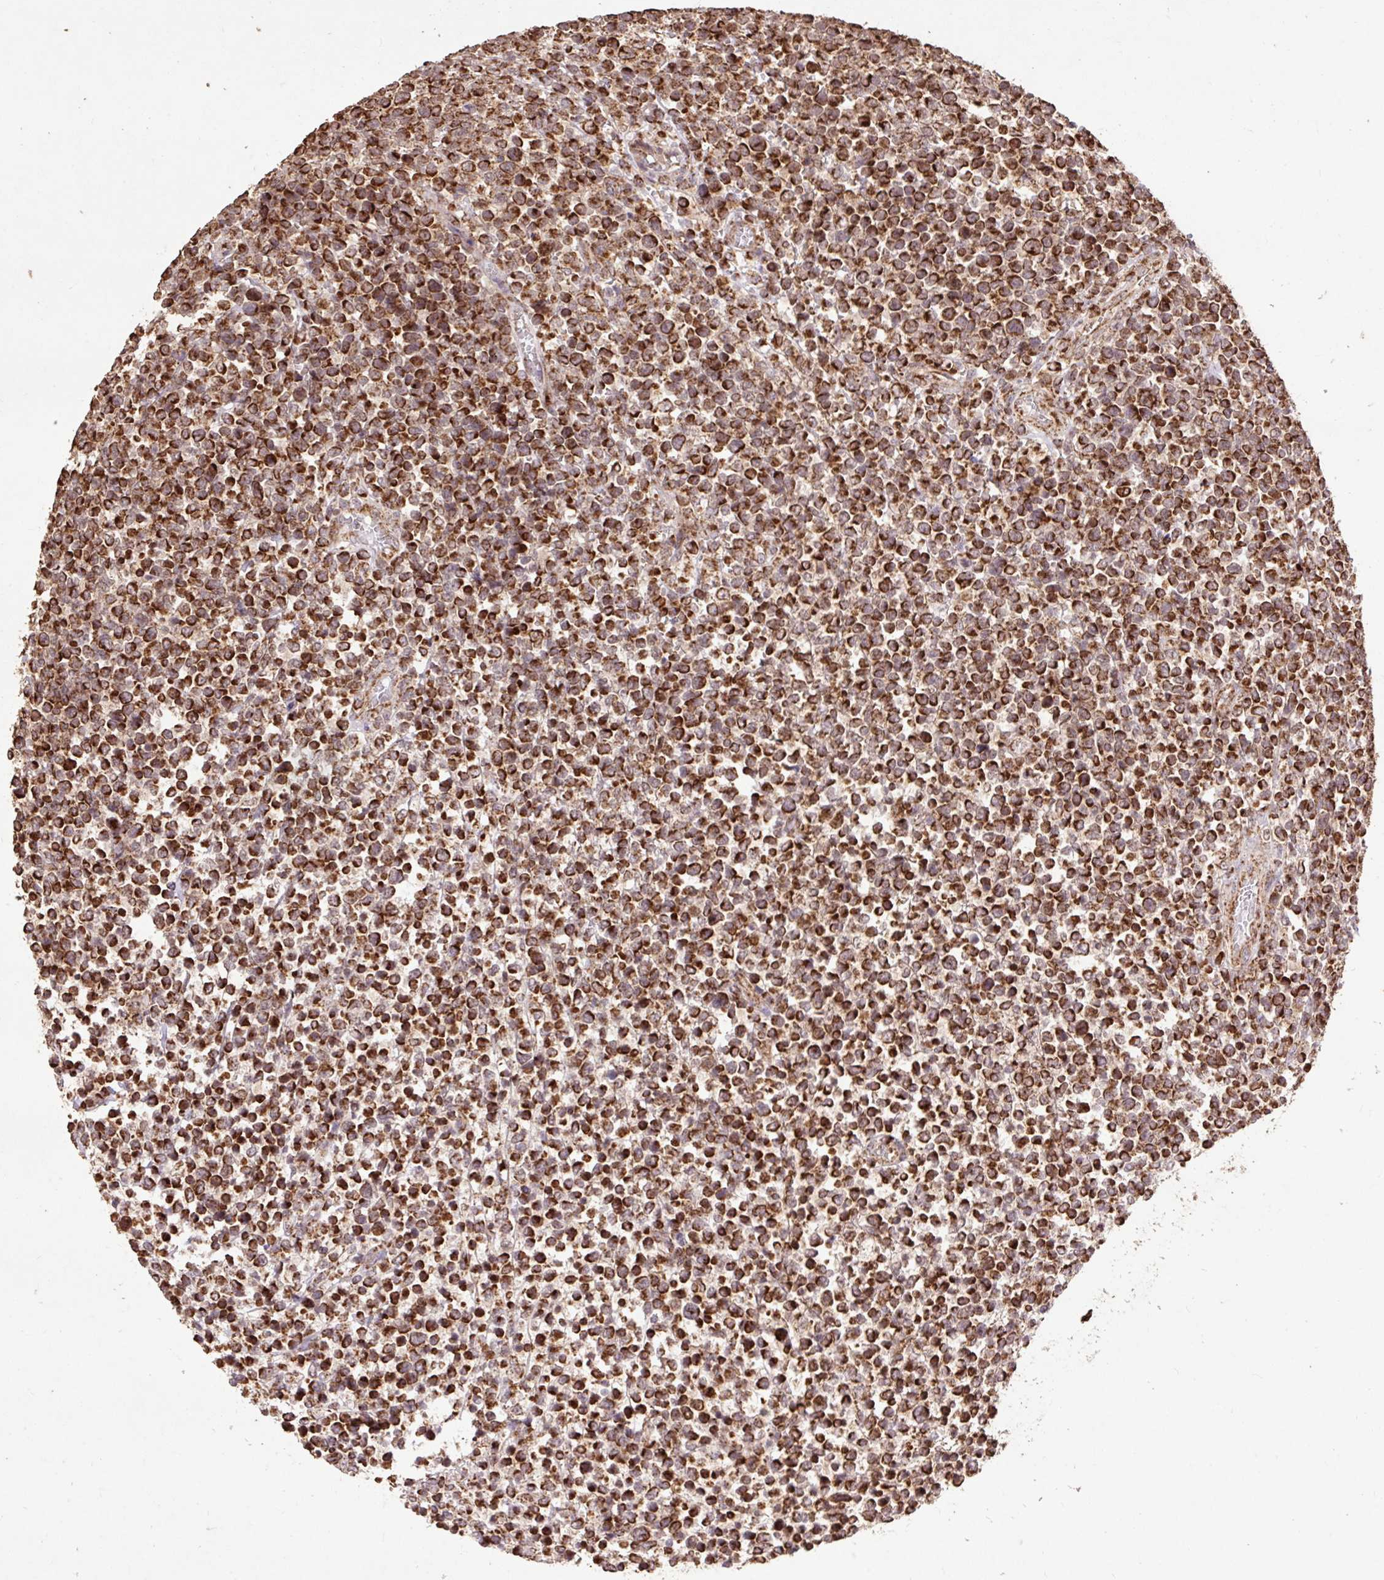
{"staining": {"intensity": "strong", "quantity": ">75%", "location": "cytoplasmic/membranous"}, "tissue": "lymphoma", "cell_type": "Tumor cells", "image_type": "cancer", "snomed": [{"axis": "morphology", "description": "Malignant lymphoma, non-Hodgkin's type, High grade"}, {"axis": "topography", "description": "Soft tissue"}], "caption": "Lymphoma stained for a protein (brown) shows strong cytoplasmic/membranous positive expression in about >75% of tumor cells.", "gene": "ATP5F1A", "patient": {"sex": "female", "age": 56}}